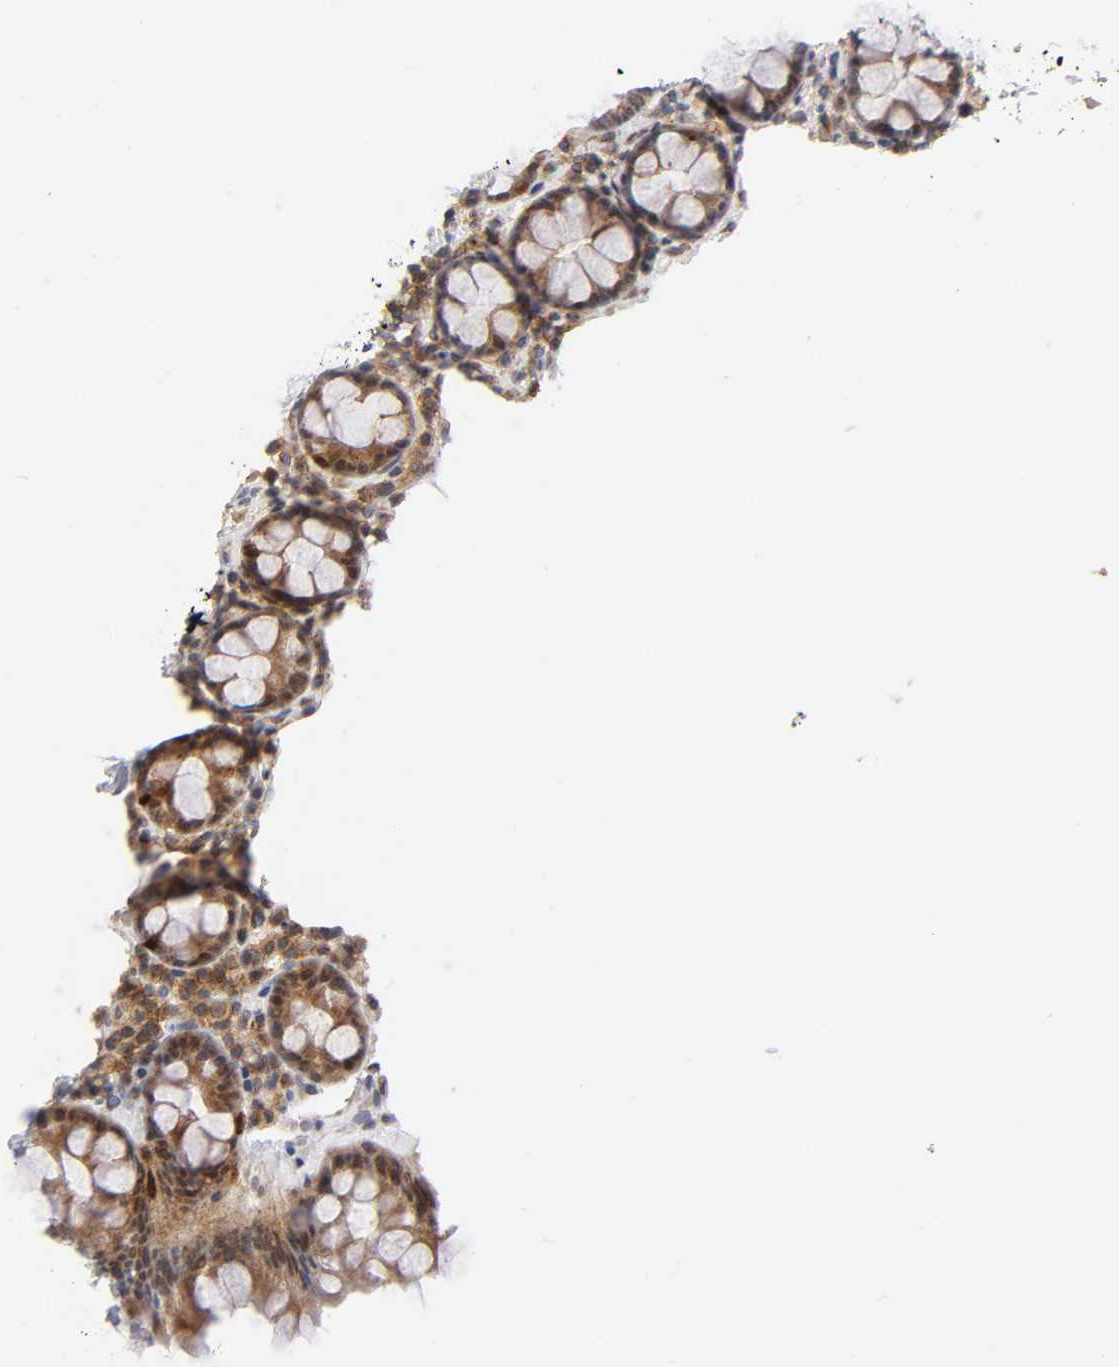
{"staining": {"intensity": "moderate", "quantity": ">75%", "location": "cytoplasmic/membranous,nuclear"}, "tissue": "rectum", "cell_type": "Glandular cells", "image_type": "normal", "snomed": [{"axis": "morphology", "description": "Normal tissue, NOS"}, {"axis": "topography", "description": "Rectum"}], "caption": "This image displays IHC staining of normal rectum, with medium moderate cytoplasmic/membranous,nuclear staining in approximately >75% of glandular cells.", "gene": "ANXA7", "patient": {"sex": "male", "age": 92}}